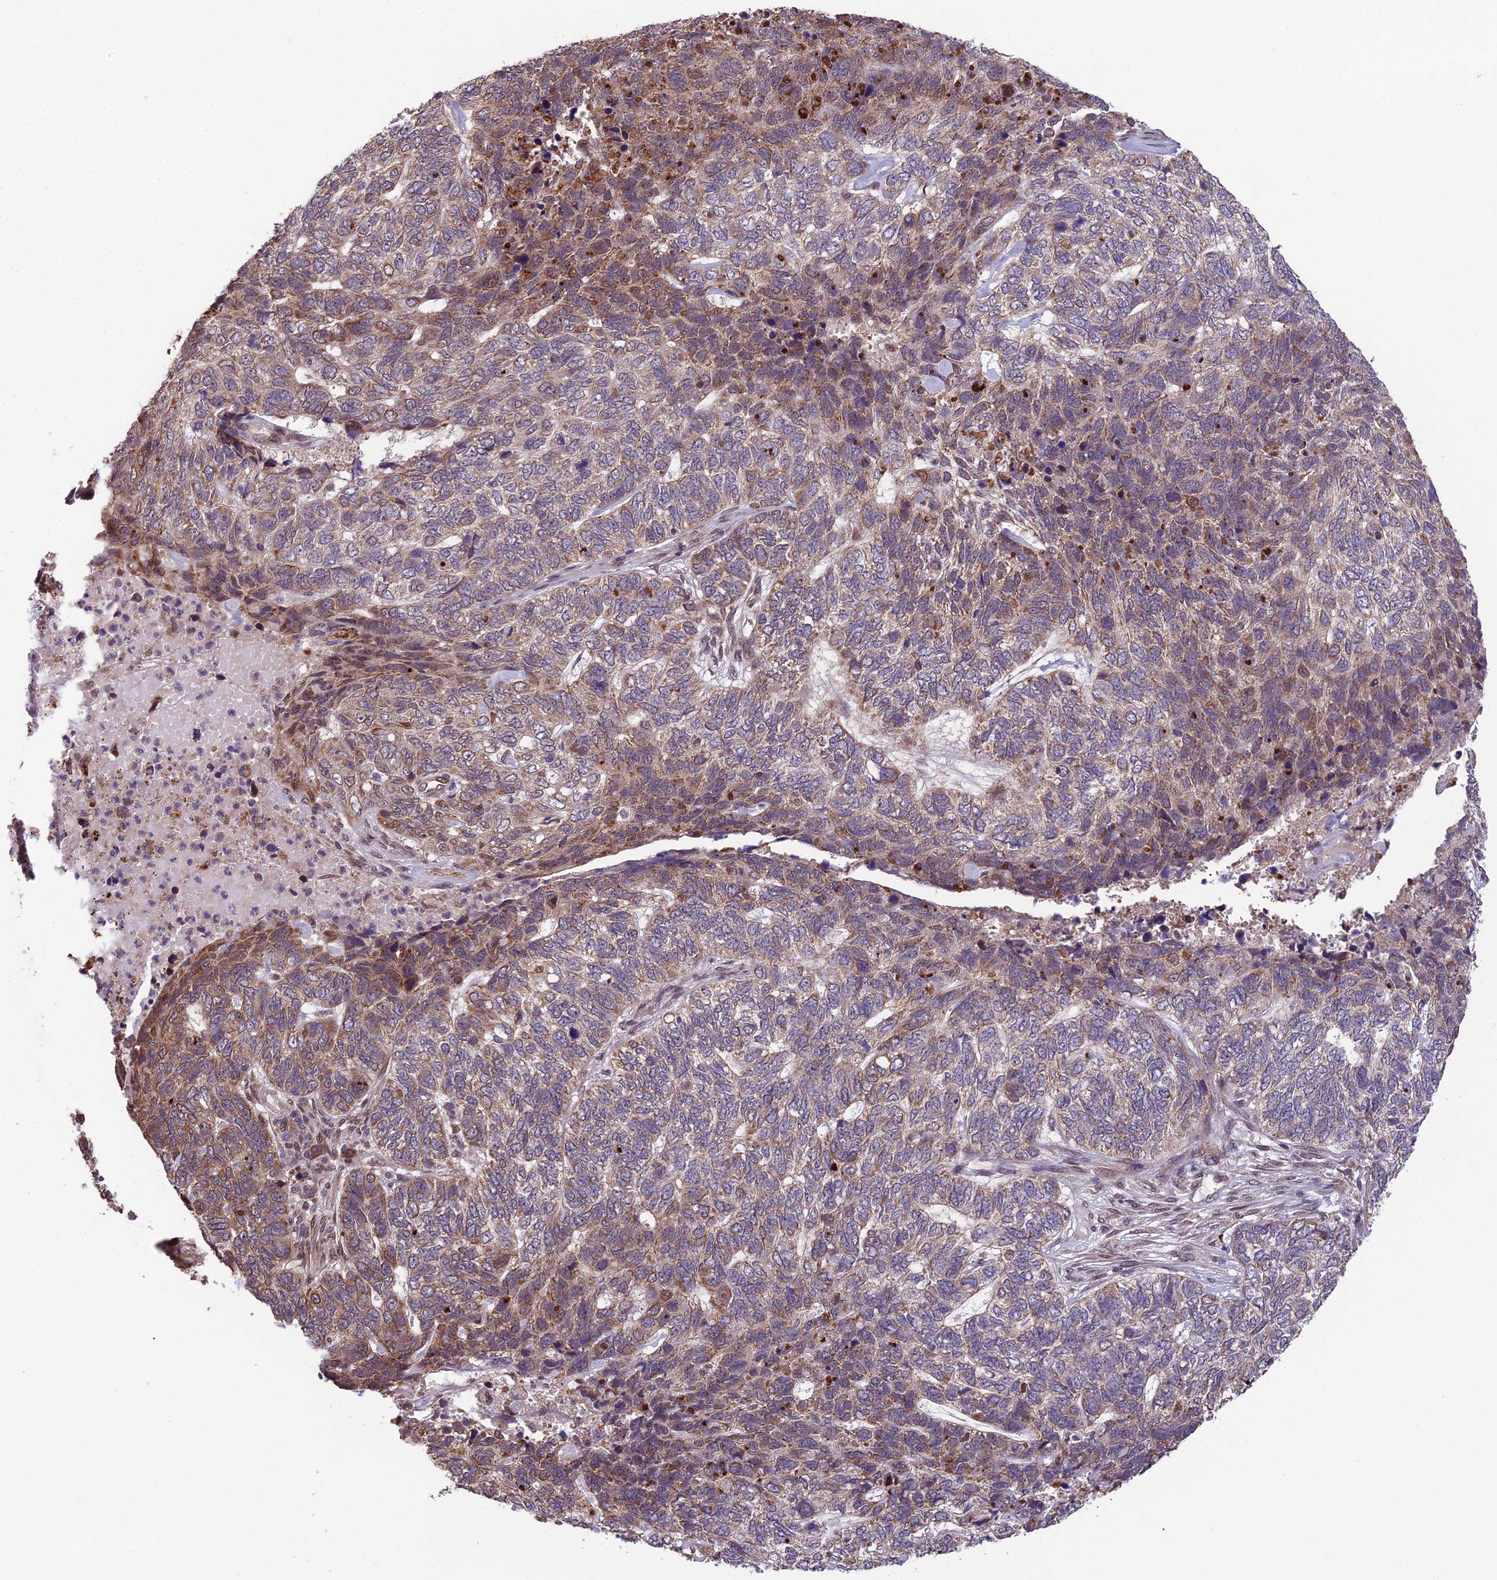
{"staining": {"intensity": "moderate", "quantity": "<25%", "location": "cytoplasmic/membranous"}, "tissue": "skin cancer", "cell_type": "Tumor cells", "image_type": "cancer", "snomed": [{"axis": "morphology", "description": "Basal cell carcinoma"}, {"axis": "topography", "description": "Skin"}], "caption": "Human basal cell carcinoma (skin) stained with a brown dye reveals moderate cytoplasmic/membranous positive expression in about <25% of tumor cells.", "gene": "CYP2R1", "patient": {"sex": "female", "age": 65}}